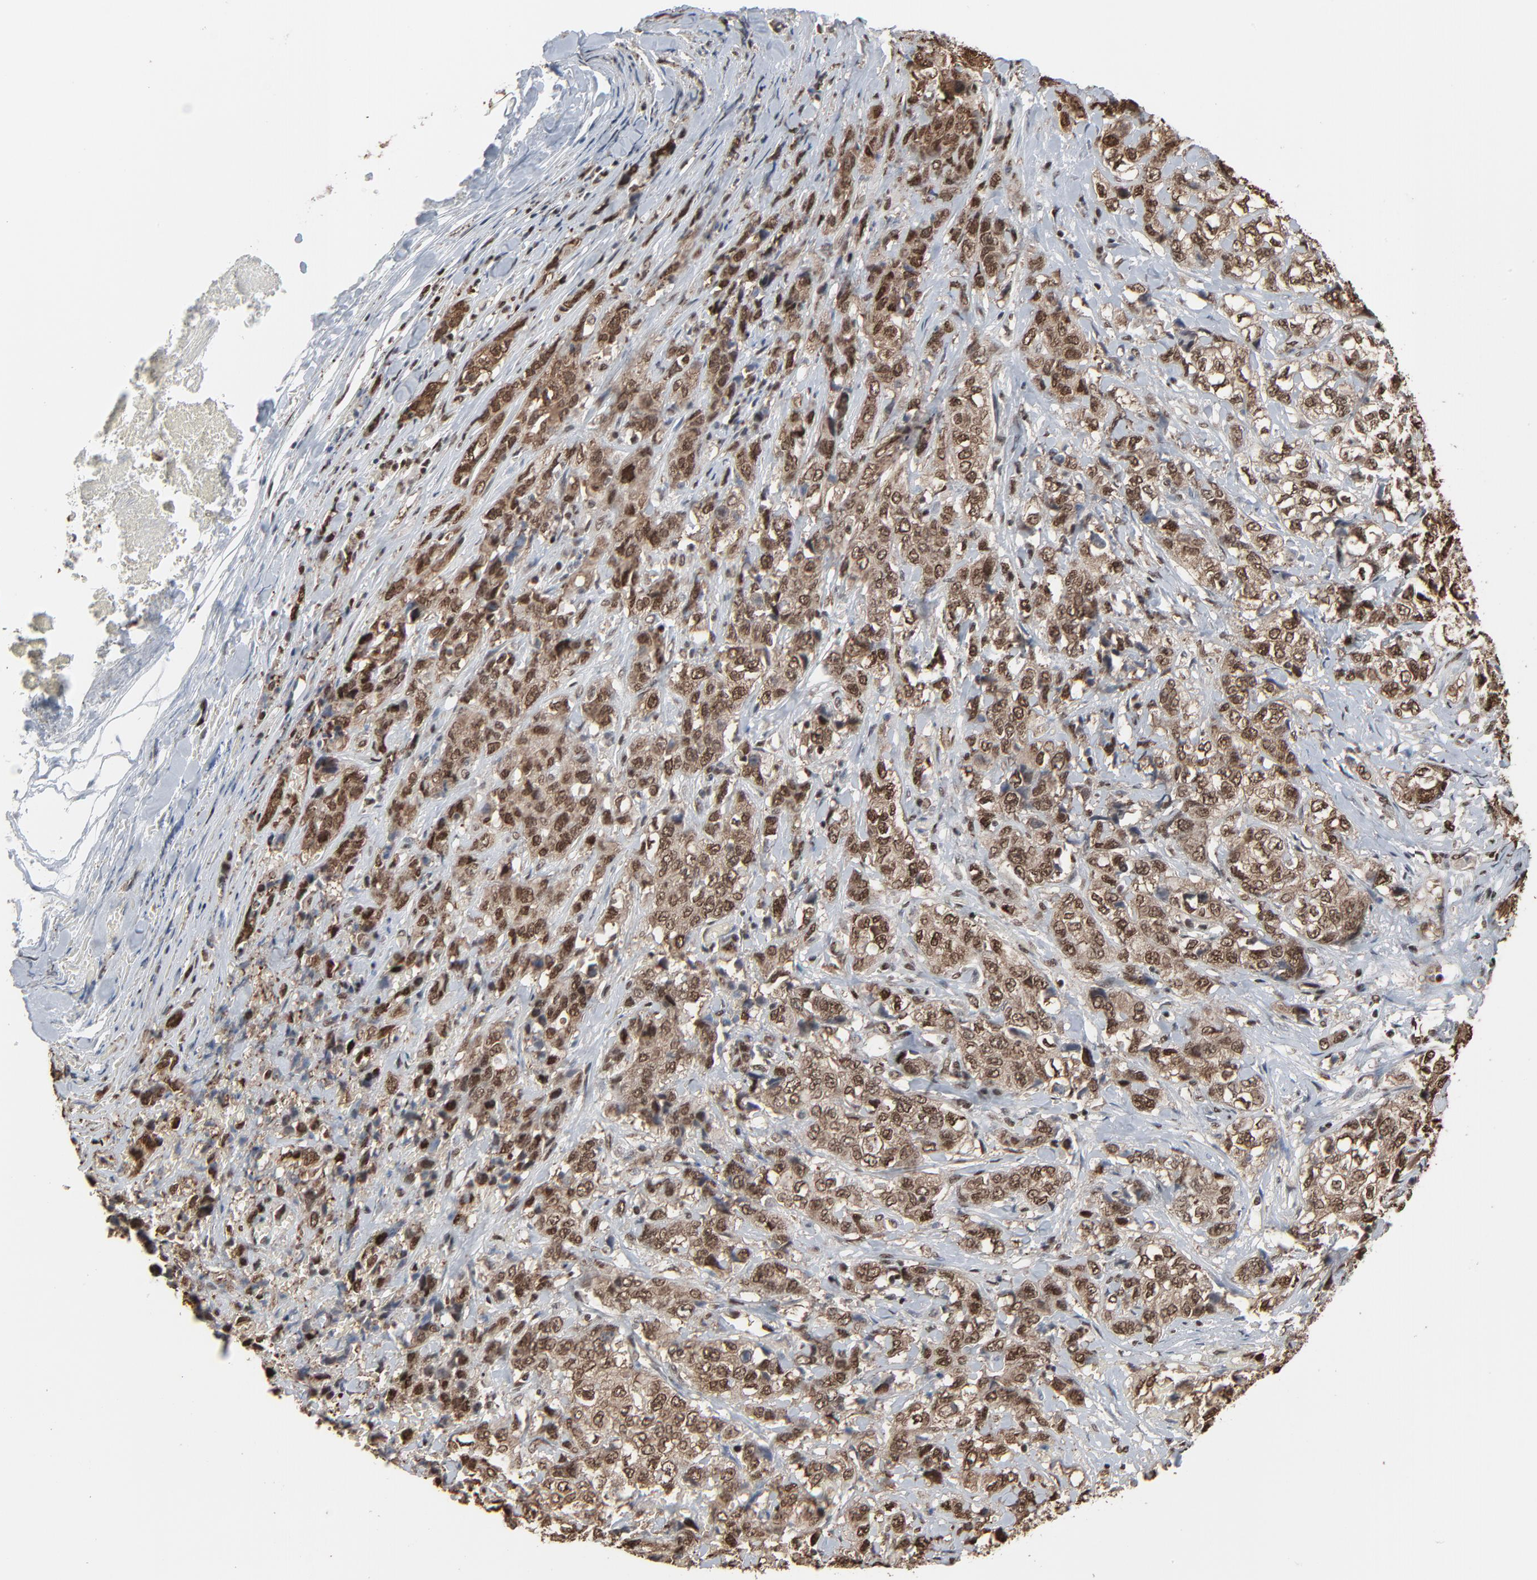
{"staining": {"intensity": "strong", "quantity": ">75%", "location": "cytoplasmic/membranous,nuclear"}, "tissue": "stomach cancer", "cell_type": "Tumor cells", "image_type": "cancer", "snomed": [{"axis": "morphology", "description": "Adenocarcinoma, NOS"}, {"axis": "topography", "description": "Stomach"}], "caption": "IHC of human stomach adenocarcinoma shows high levels of strong cytoplasmic/membranous and nuclear positivity in approximately >75% of tumor cells.", "gene": "MEIS2", "patient": {"sex": "male", "age": 48}}